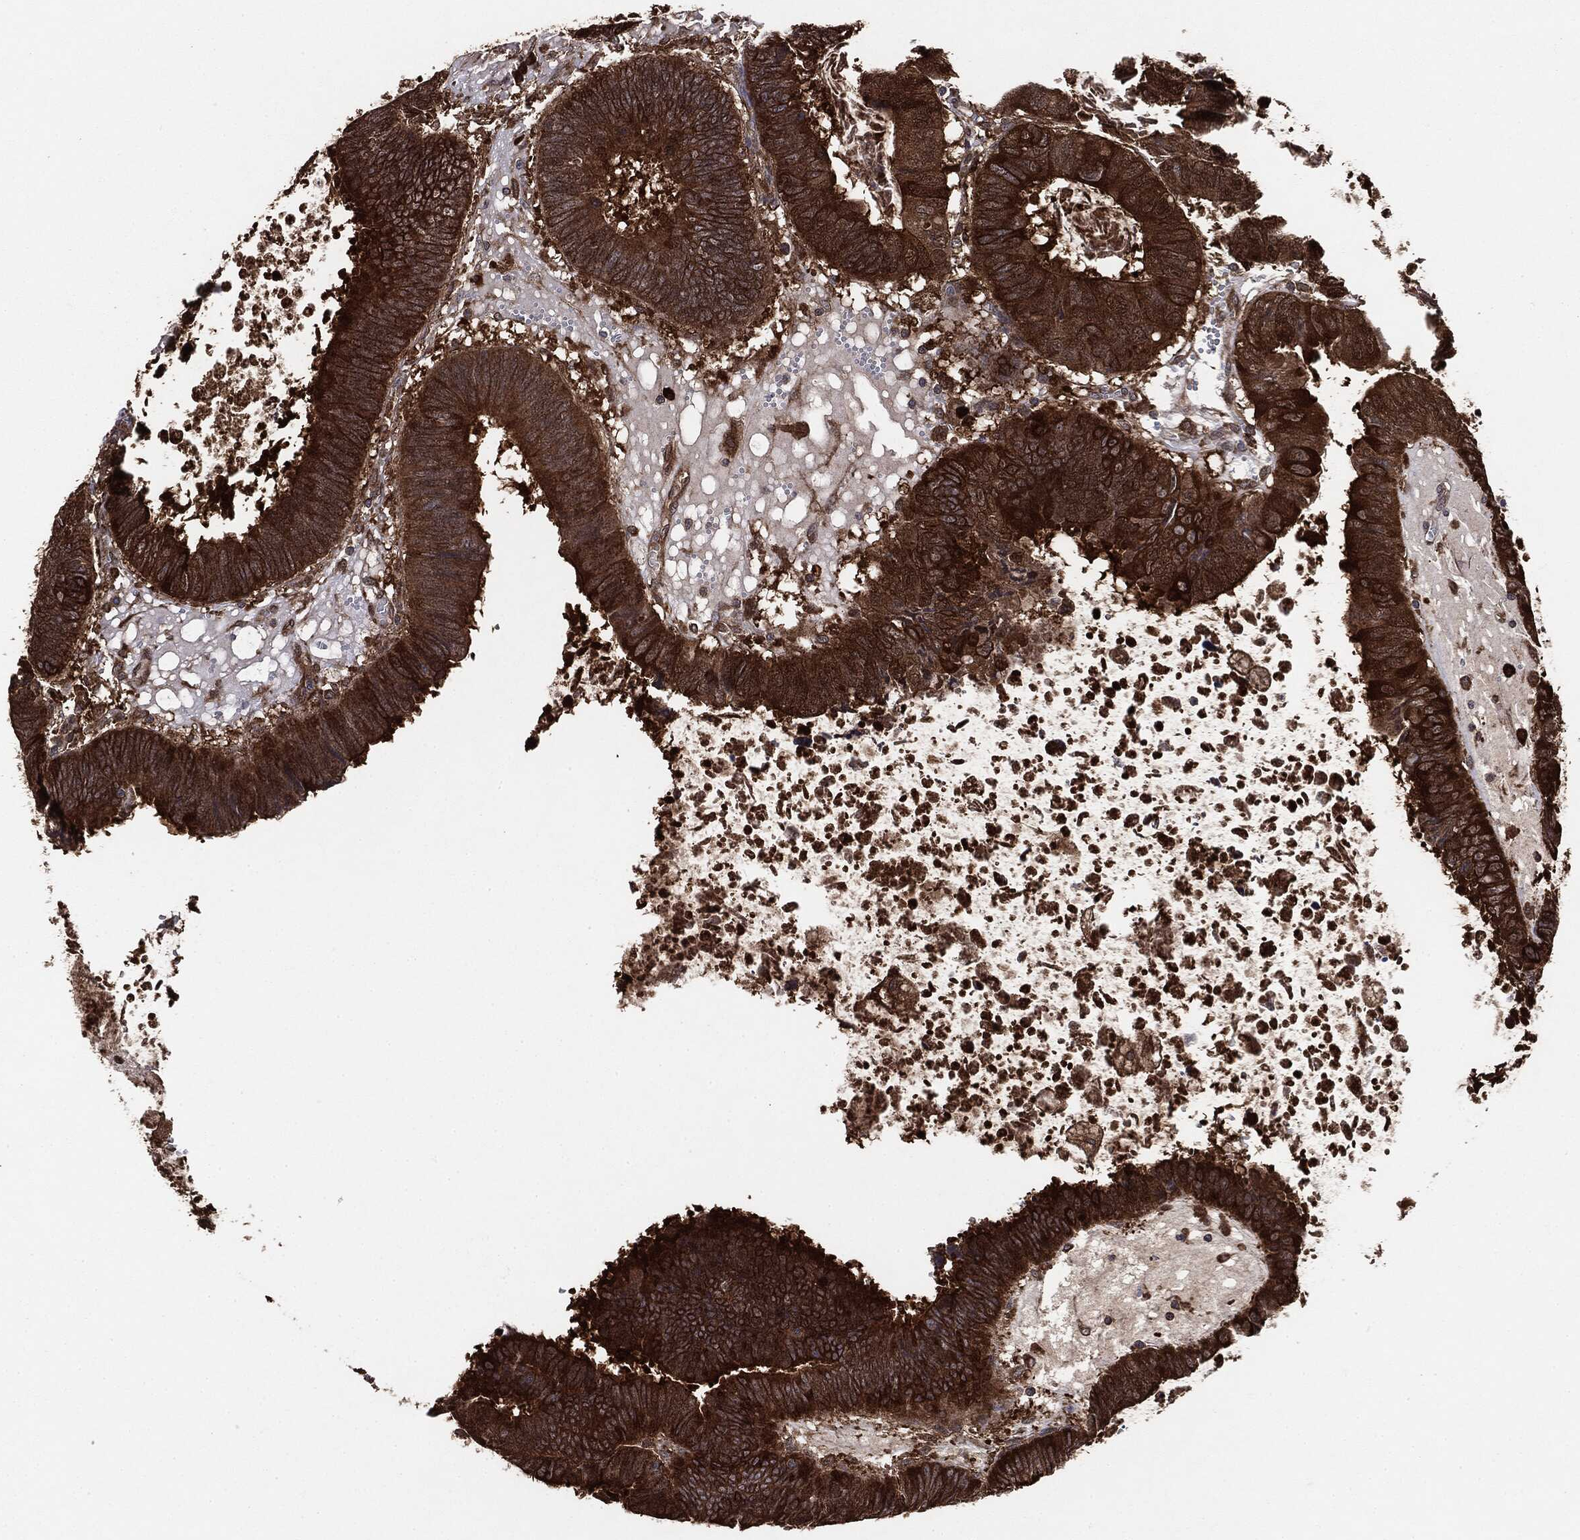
{"staining": {"intensity": "strong", "quantity": ">75%", "location": "cytoplasmic/membranous"}, "tissue": "colorectal cancer", "cell_type": "Tumor cells", "image_type": "cancer", "snomed": [{"axis": "morphology", "description": "Adenocarcinoma, NOS"}, {"axis": "topography", "description": "Colon"}], "caption": "Protein expression analysis of human colorectal cancer reveals strong cytoplasmic/membranous expression in approximately >75% of tumor cells. The protein of interest is stained brown, and the nuclei are stained in blue (DAB (3,3'-diaminobenzidine) IHC with brightfield microscopy, high magnification).", "gene": "NME1", "patient": {"sex": "male", "age": 62}}